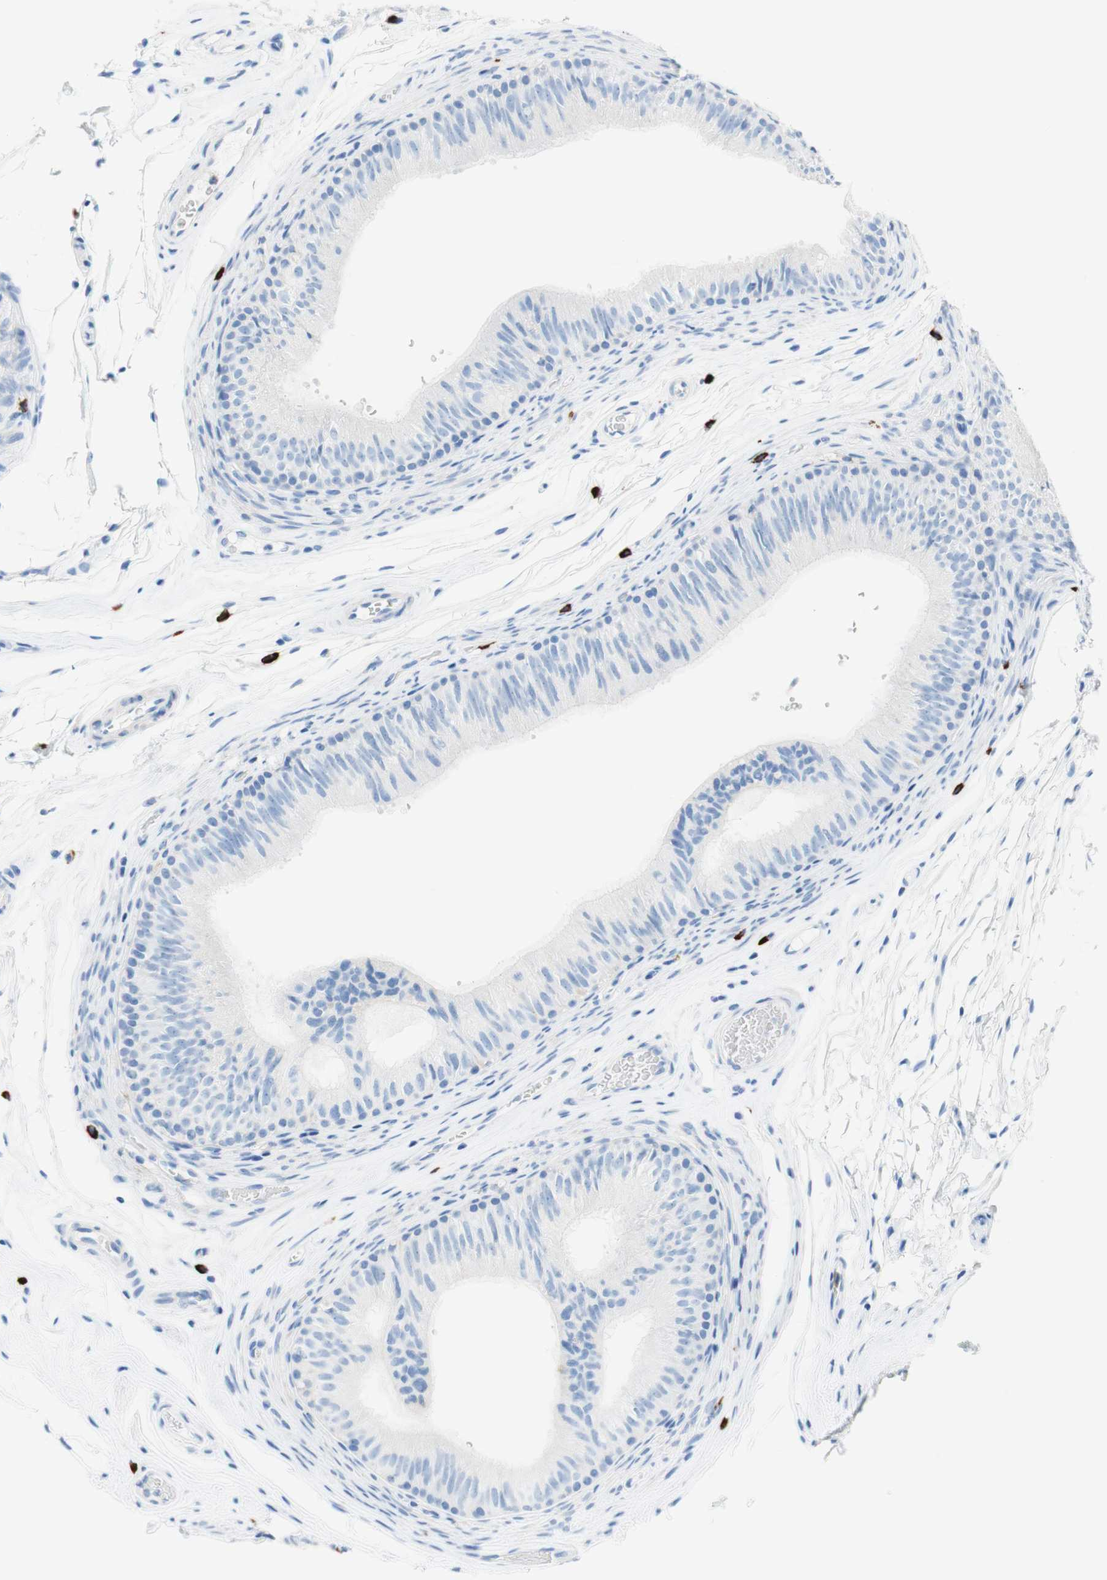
{"staining": {"intensity": "negative", "quantity": "none", "location": "none"}, "tissue": "epididymis", "cell_type": "Glandular cells", "image_type": "normal", "snomed": [{"axis": "morphology", "description": "Normal tissue, NOS"}, {"axis": "topography", "description": "Epididymis"}], "caption": "Immunohistochemistry micrograph of benign epididymis: human epididymis stained with DAB reveals no significant protein expression in glandular cells.", "gene": "CEACAM1", "patient": {"sex": "male", "age": 36}}